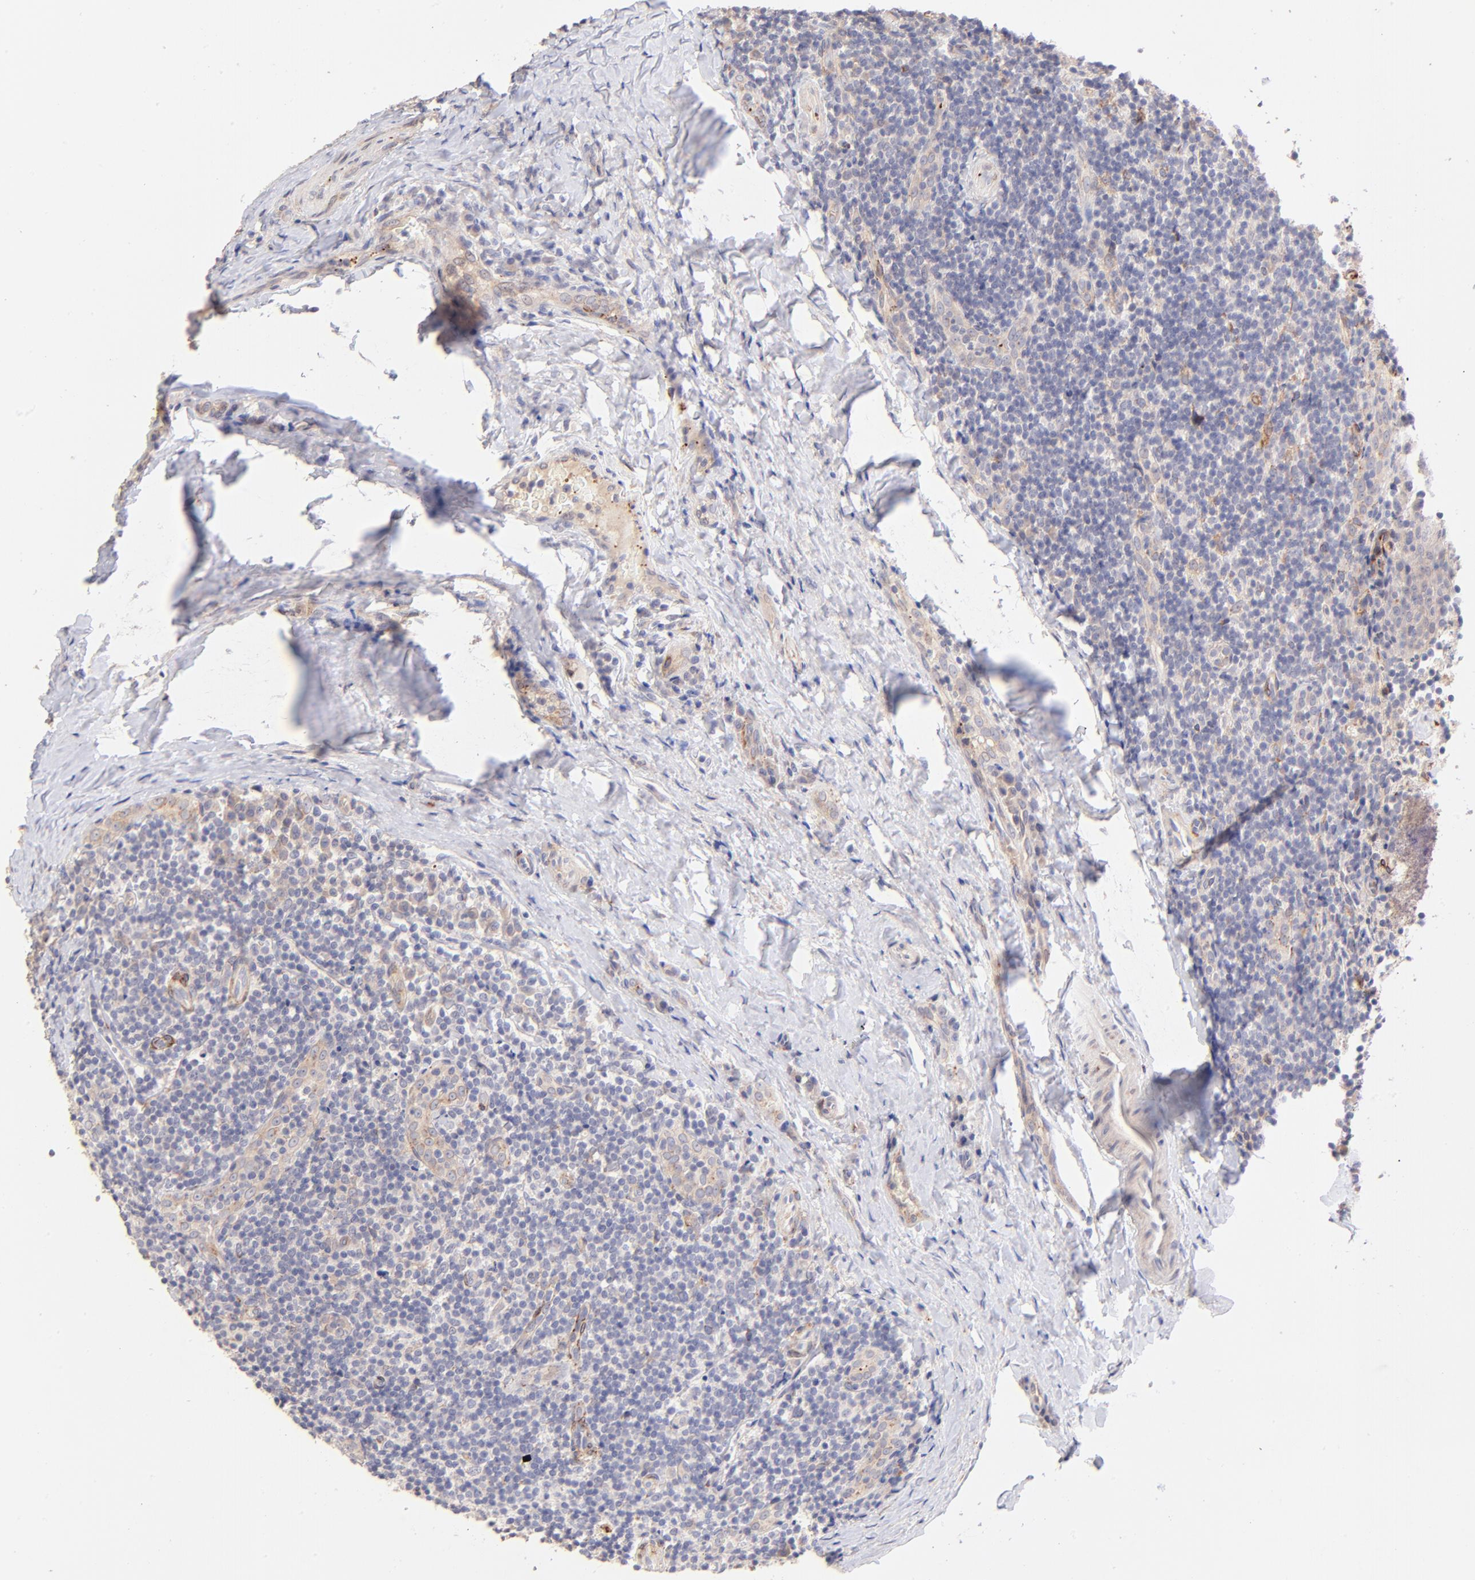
{"staining": {"intensity": "weak", "quantity": "25%-75%", "location": "cytoplasmic/membranous"}, "tissue": "tonsil", "cell_type": "Non-germinal center cells", "image_type": "normal", "snomed": [{"axis": "morphology", "description": "Normal tissue, NOS"}, {"axis": "topography", "description": "Tonsil"}], "caption": "A high-resolution photomicrograph shows immunohistochemistry staining of benign tonsil, which reveals weak cytoplasmic/membranous staining in about 25%-75% of non-germinal center cells. The protein is shown in brown color, while the nuclei are stained blue.", "gene": "SPARC", "patient": {"sex": "male", "age": 31}}